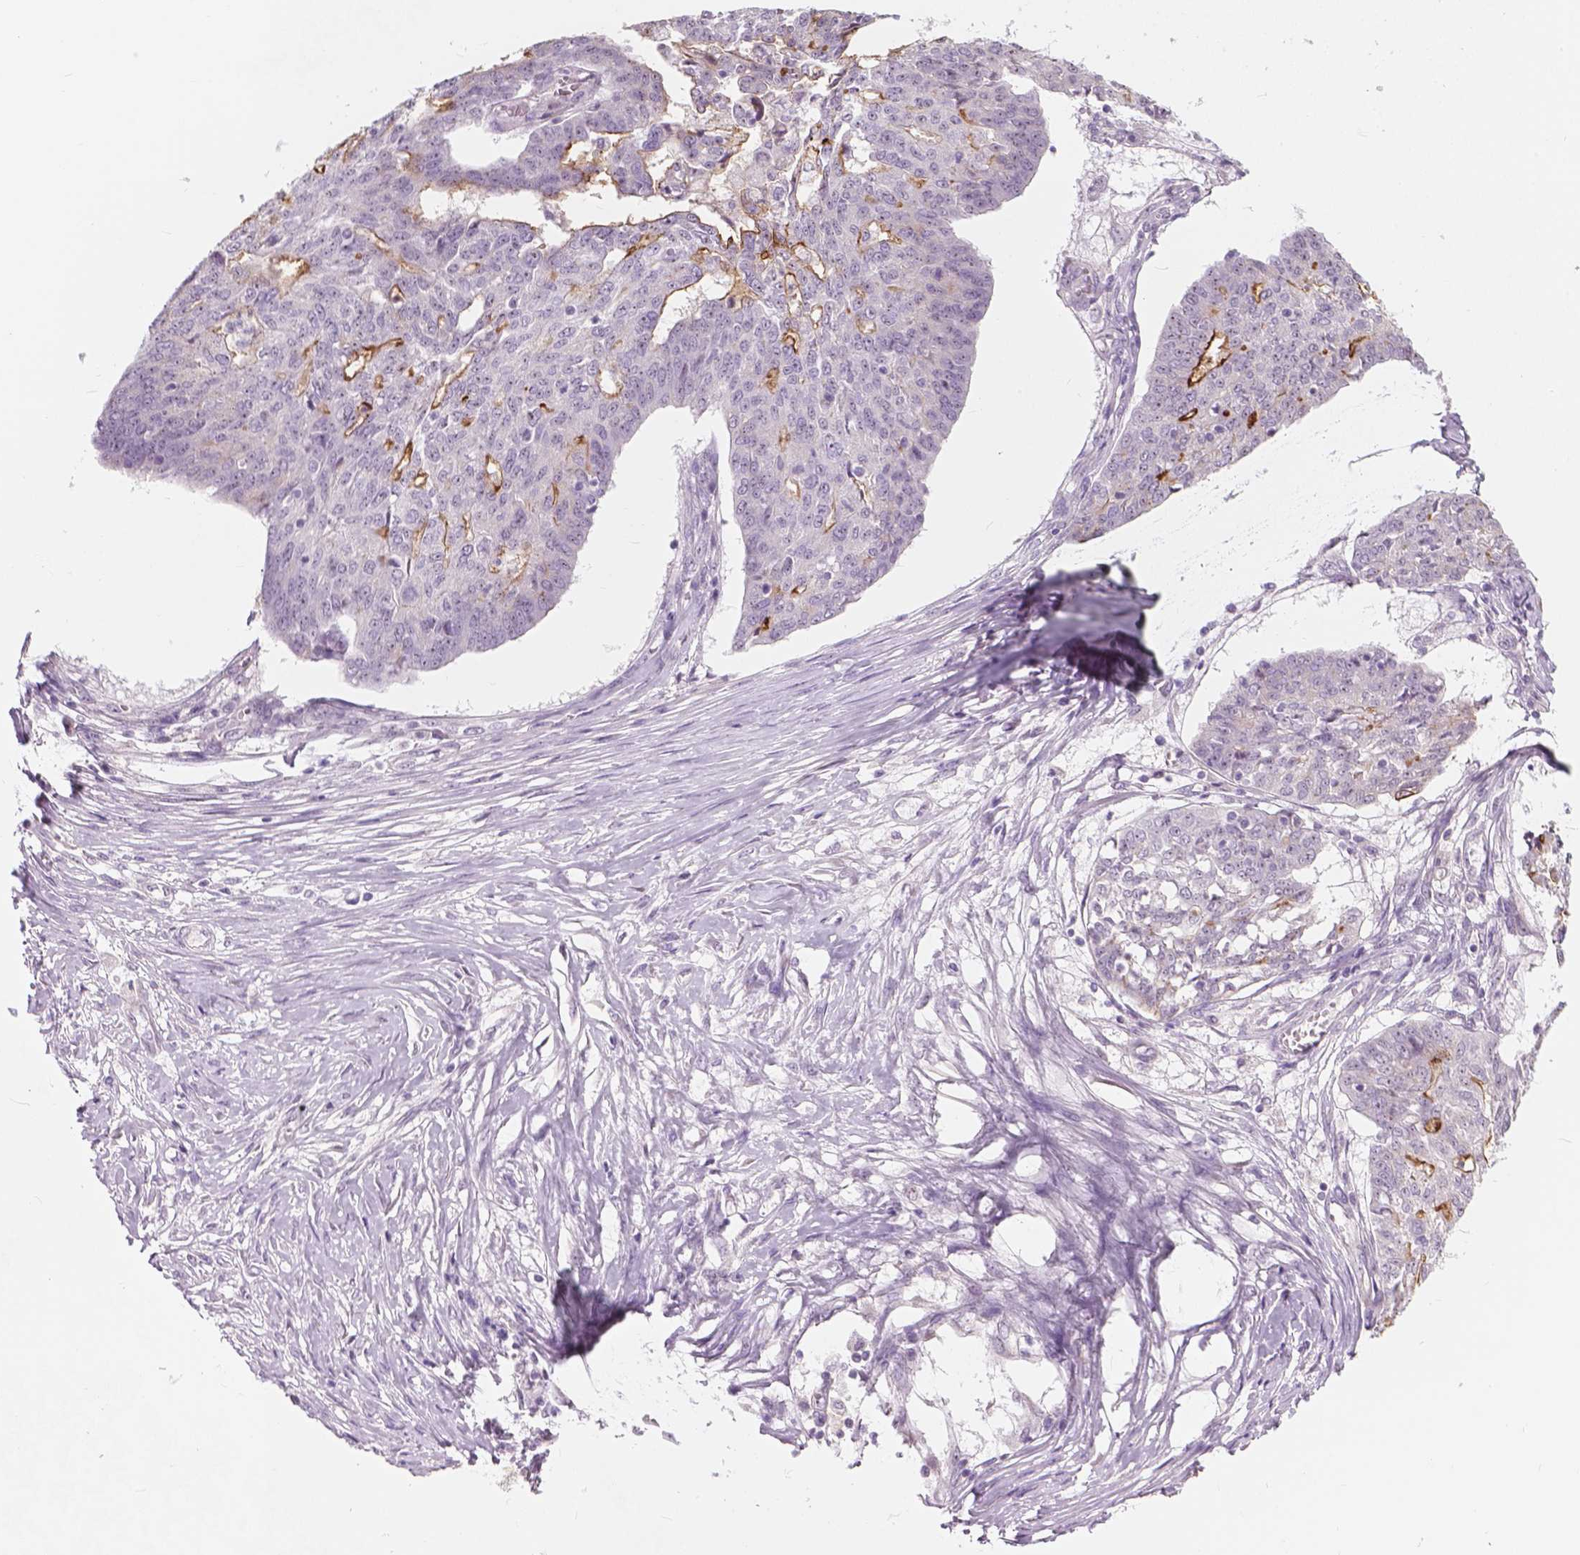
{"staining": {"intensity": "moderate", "quantity": "<25%", "location": "cytoplasmic/membranous"}, "tissue": "ovarian cancer", "cell_type": "Tumor cells", "image_type": "cancer", "snomed": [{"axis": "morphology", "description": "Cystadenocarcinoma, serous, NOS"}, {"axis": "topography", "description": "Ovary"}], "caption": "IHC photomicrograph of human ovarian cancer (serous cystadenocarcinoma) stained for a protein (brown), which shows low levels of moderate cytoplasmic/membranous staining in about <25% of tumor cells.", "gene": "GPRC5A", "patient": {"sex": "female", "age": 67}}